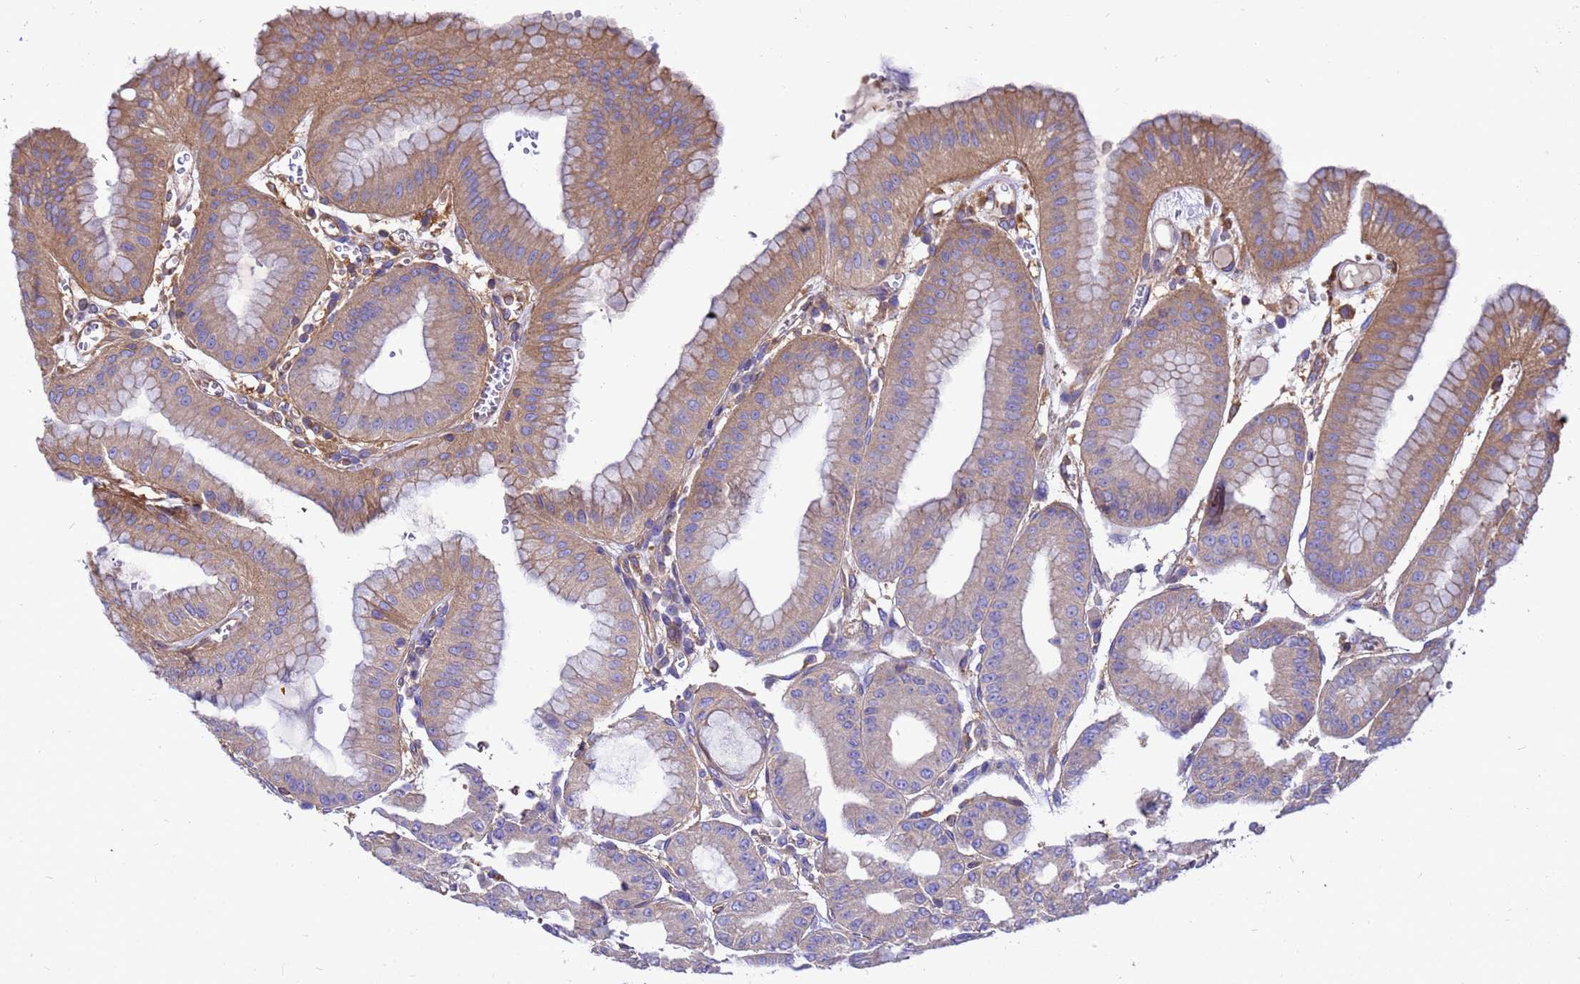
{"staining": {"intensity": "moderate", "quantity": "25%-75%", "location": "cytoplasmic/membranous"}, "tissue": "stomach", "cell_type": "Glandular cells", "image_type": "normal", "snomed": [{"axis": "morphology", "description": "Normal tissue, NOS"}, {"axis": "topography", "description": "Stomach, lower"}], "caption": "Moderate cytoplasmic/membranous expression is identified in about 25%-75% of glandular cells in normal stomach.", "gene": "ZNF235", "patient": {"sex": "male", "age": 71}}